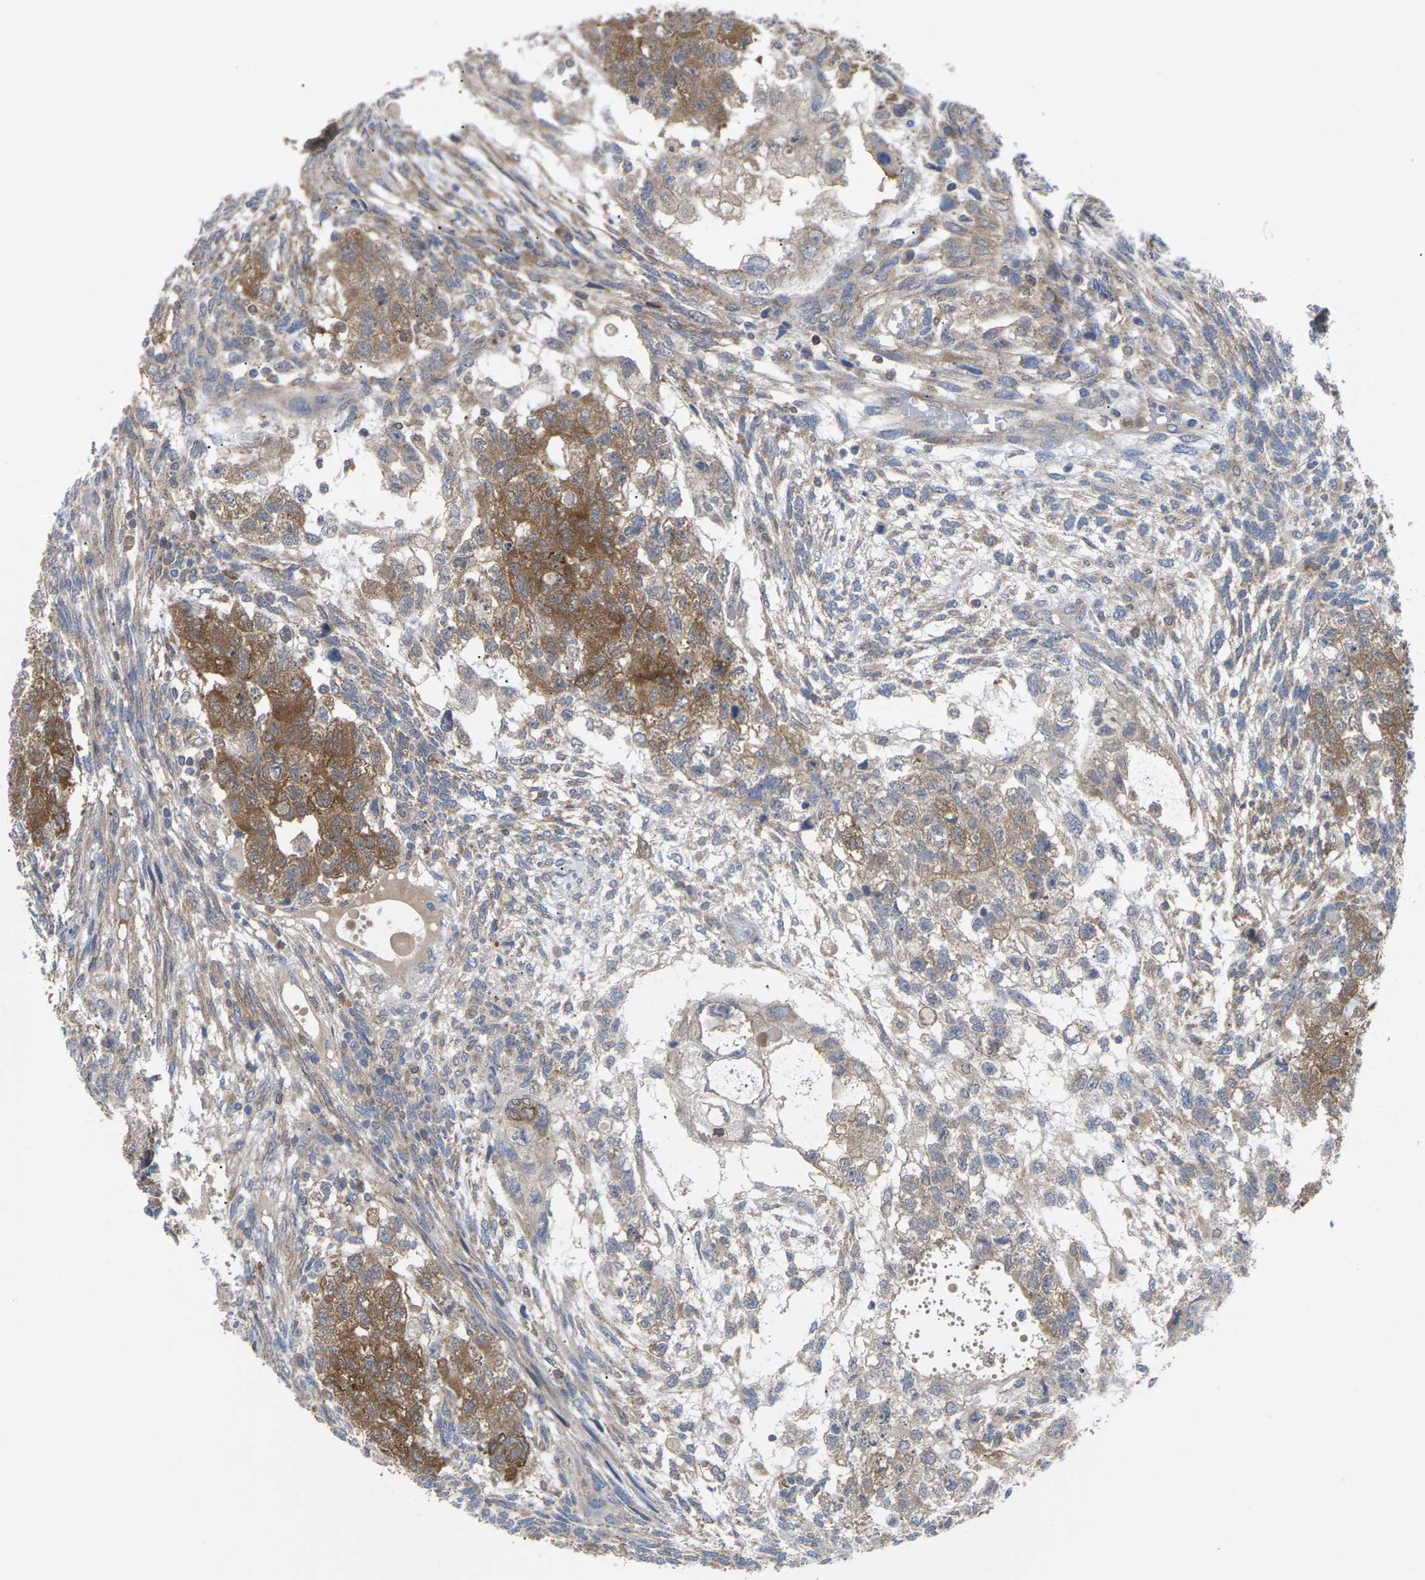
{"staining": {"intensity": "moderate", "quantity": ">75%", "location": "cytoplasmic/membranous"}, "tissue": "testis cancer", "cell_type": "Tumor cells", "image_type": "cancer", "snomed": [{"axis": "morphology", "description": "Normal tissue, NOS"}, {"axis": "morphology", "description": "Carcinoma, Embryonal, NOS"}, {"axis": "topography", "description": "Testis"}], "caption": "Immunohistochemistry (IHC) photomicrograph of neoplastic tissue: human embryonal carcinoma (testis) stained using immunohistochemistry (IHC) reveals medium levels of moderate protein expression localized specifically in the cytoplasmic/membranous of tumor cells, appearing as a cytoplasmic/membranous brown color.", "gene": "TIAM1", "patient": {"sex": "male", "age": 36}}